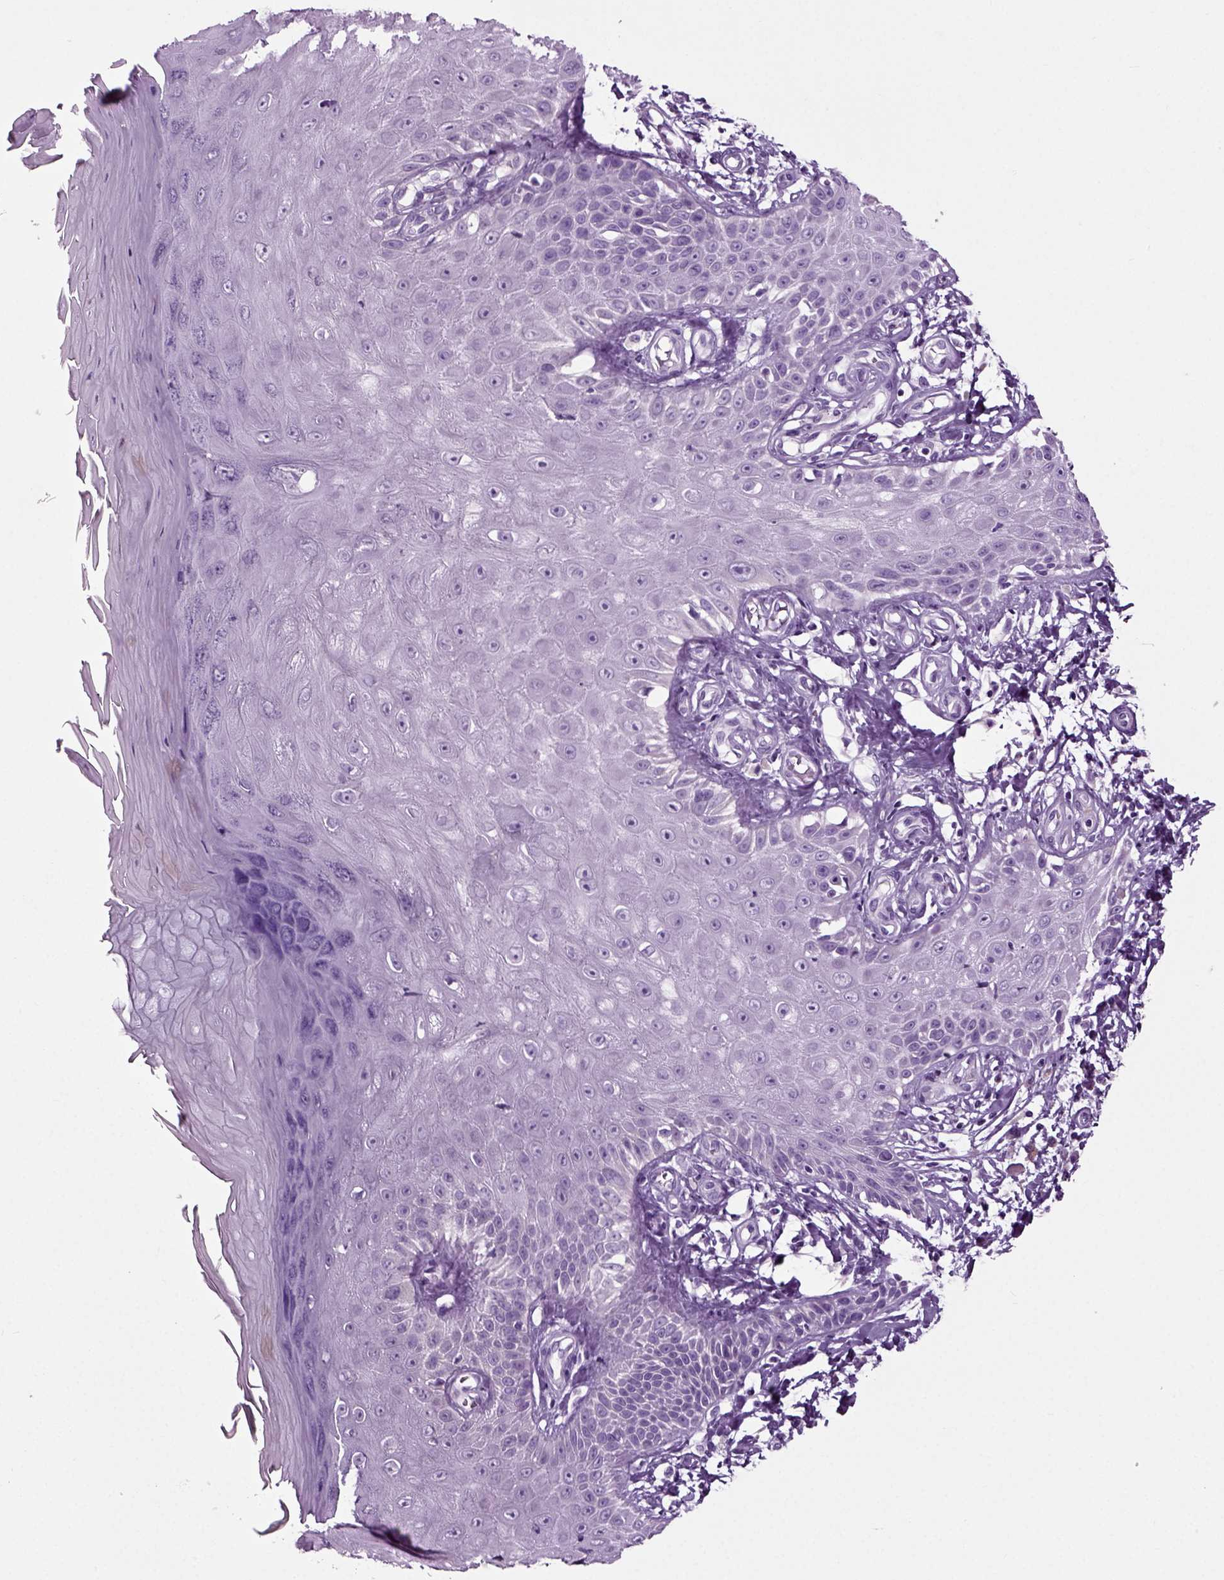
{"staining": {"intensity": "negative", "quantity": "none", "location": "none"}, "tissue": "skin", "cell_type": "Fibroblasts", "image_type": "normal", "snomed": [{"axis": "morphology", "description": "Normal tissue, NOS"}, {"axis": "morphology", "description": "Inflammation, NOS"}, {"axis": "morphology", "description": "Fibrosis, NOS"}, {"axis": "topography", "description": "Skin"}], "caption": "Immunohistochemistry (IHC) image of benign human skin stained for a protein (brown), which demonstrates no positivity in fibroblasts.", "gene": "DNAH10", "patient": {"sex": "male", "age": 71}}